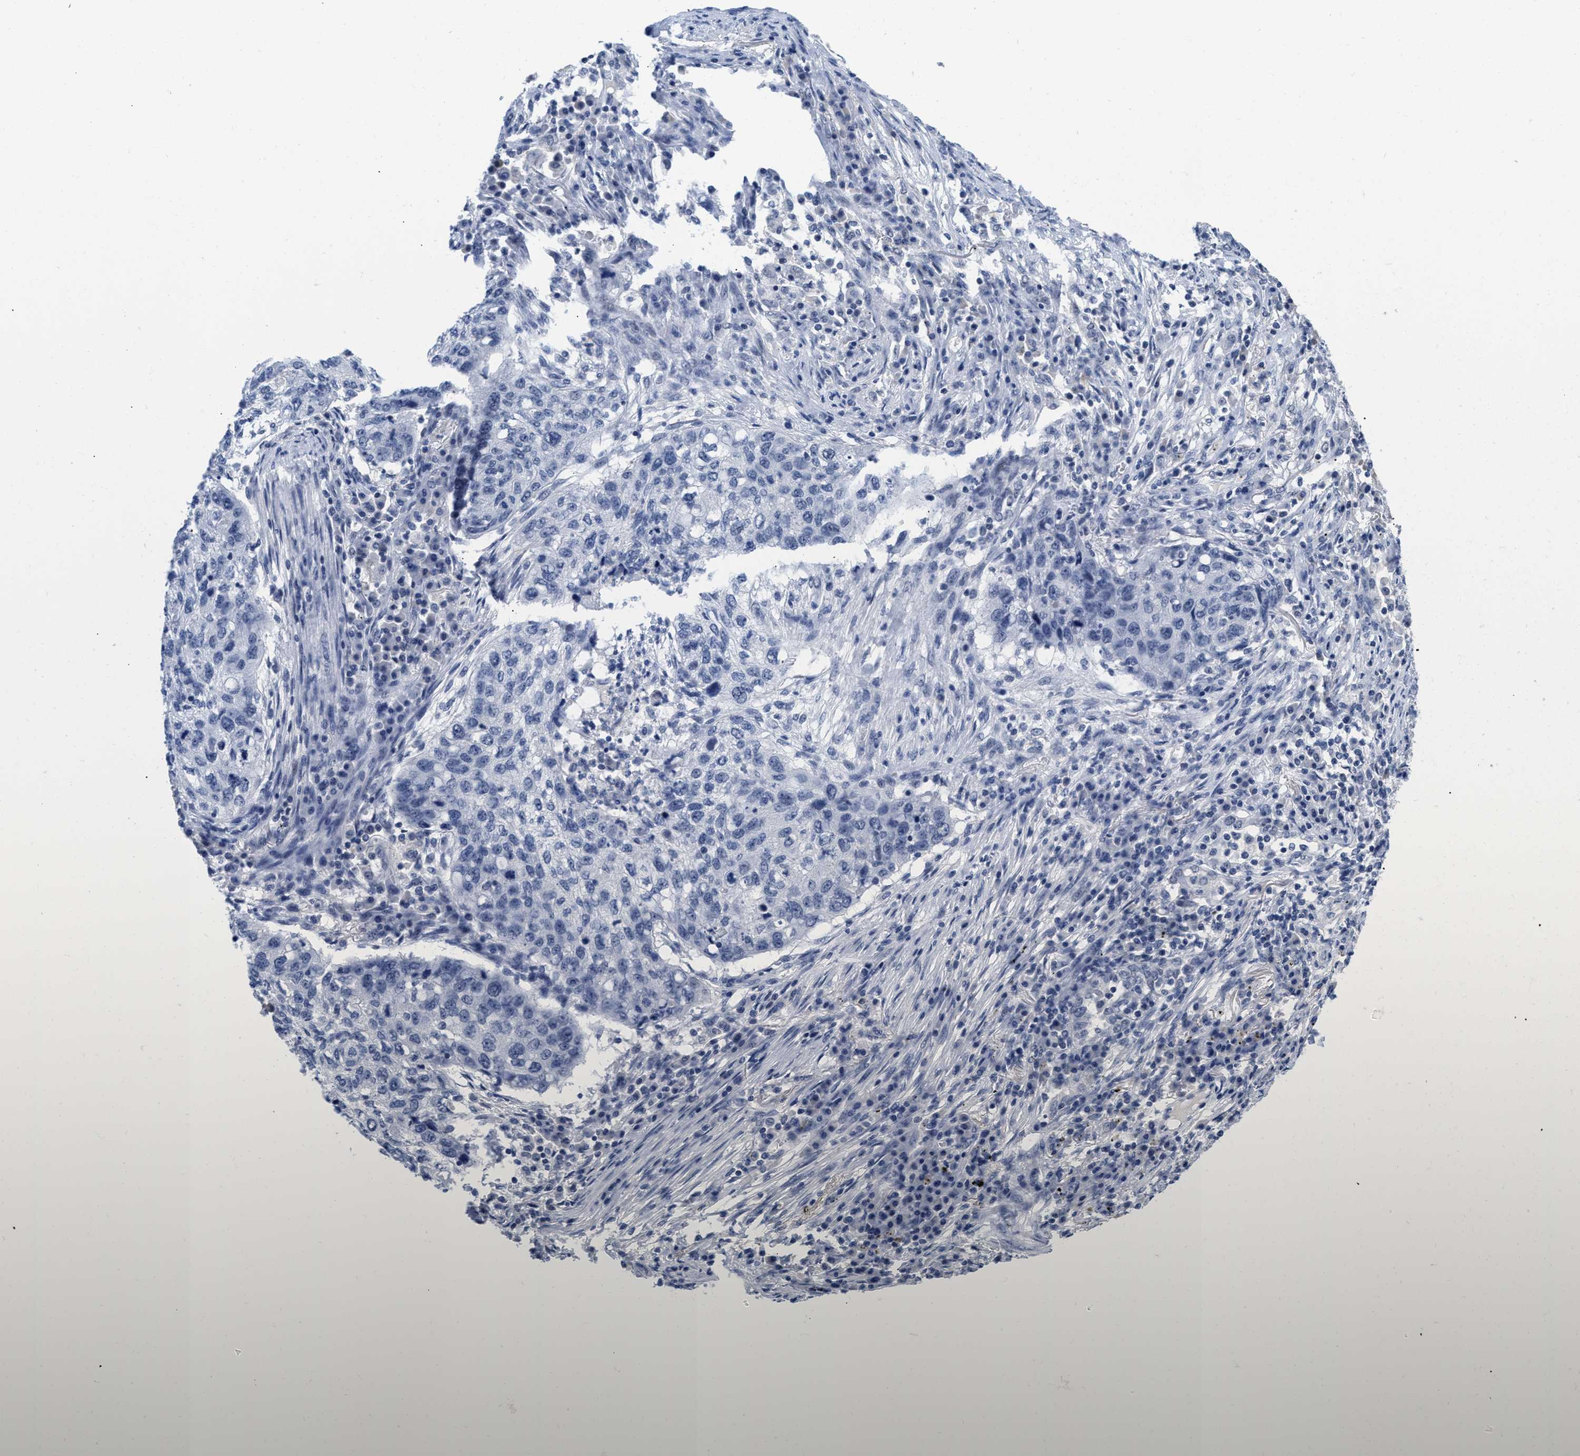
{"staining": {"intensity": "negative", "quantity": "none", "location": "none"}, "tissue": "lung cancer", "cell_type": "Tumor cells", "image_type": "cancer", "snomed": [{"axis": "morphology", "description": "Squamous cell carcinoma, NOS"}, {"axis": "topography", "description": "Lung"}], "caption": "This micrograph is of squamous cell carcinoma (lung) stained with immunohistochemistry to label a protein in brown with the nuclei are counter-stained blue. There is no expression in tumor cells. (DAB (3,3'-diaminobenzidine) immunohistochemistry with hematoxylin counter stain).", "gene": "GGNBP2", "patient": {"sex": "female", "age": 63}}